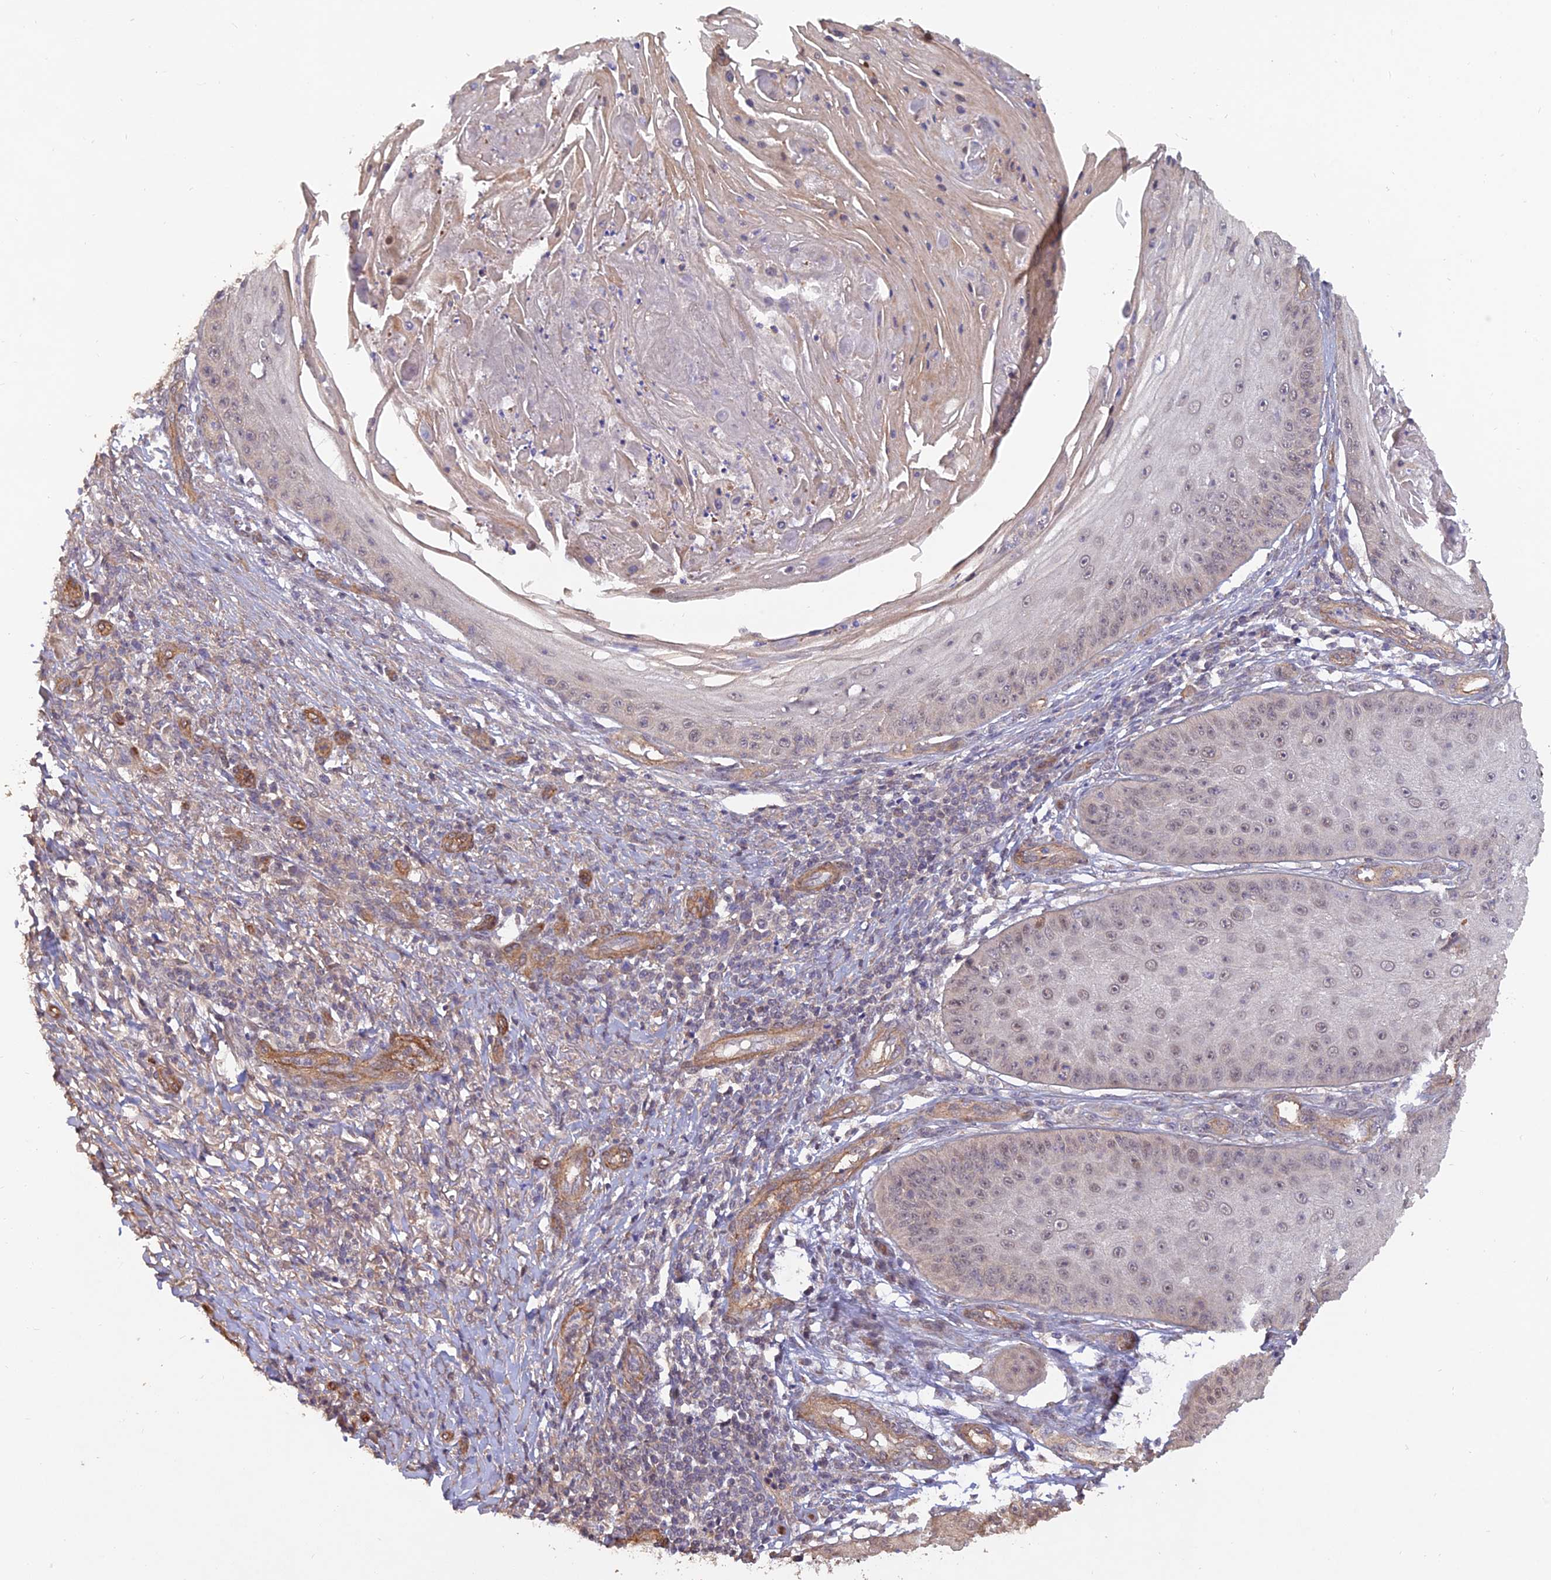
{"staining": {"intensity": "negative", "quantity": "none", "location": "none"}, "tissue": "skin cancer", "cell_type": "Tumor cells", "image_type": "cancer", "snomed": [{"axis": "morphology", "description": "Squamous cell carcinoma, NOS"}, {"axis": "topography", "description": "Skin"}], "caption": "Tumor cells are negative for protein expression in human squamous cell carcinoma (skin).", "gene": "PAGR1", "patient": {"sex": "male", "age": 70}}